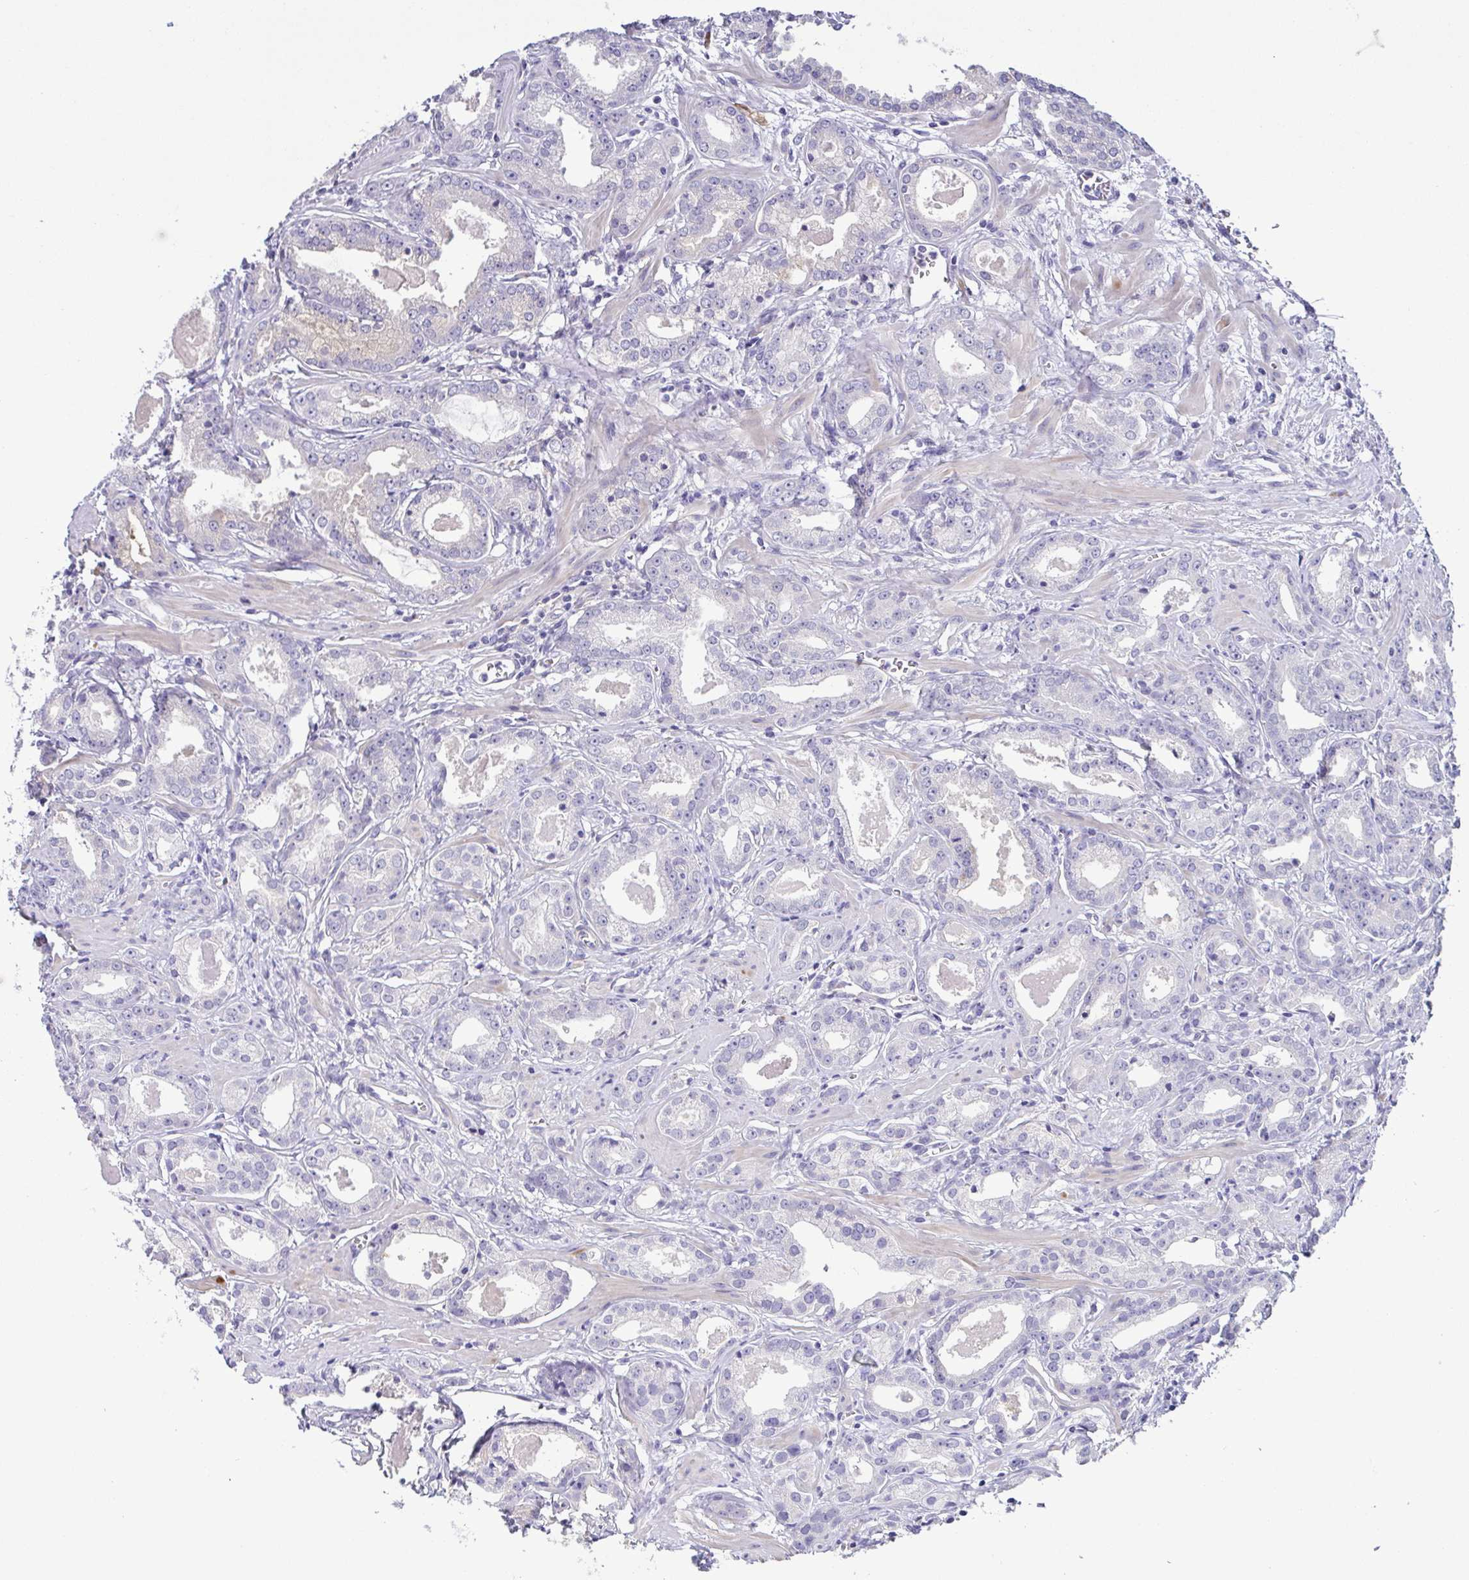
{"staining": {"intensity": "negative", "quantity": "none", "location": "none"}, "tissue": "prostate cancer", "cell_type": "Tumor cells", "image_type": "cancer", "snomed": [{"axis": "morphology", "description": "Adenocarcinoma, NOS"}, {"axis": "morphology", "description": "Adenocarcinoma, Low grade"}, {"axis": "topography", "description": "Prostate"}], "caption": "Tumor cells are negative for brown protein staining in prostate low-grade adenocarcinoma.", "gene": "TERT", "patient": {"sex": "male", "age": 64}}